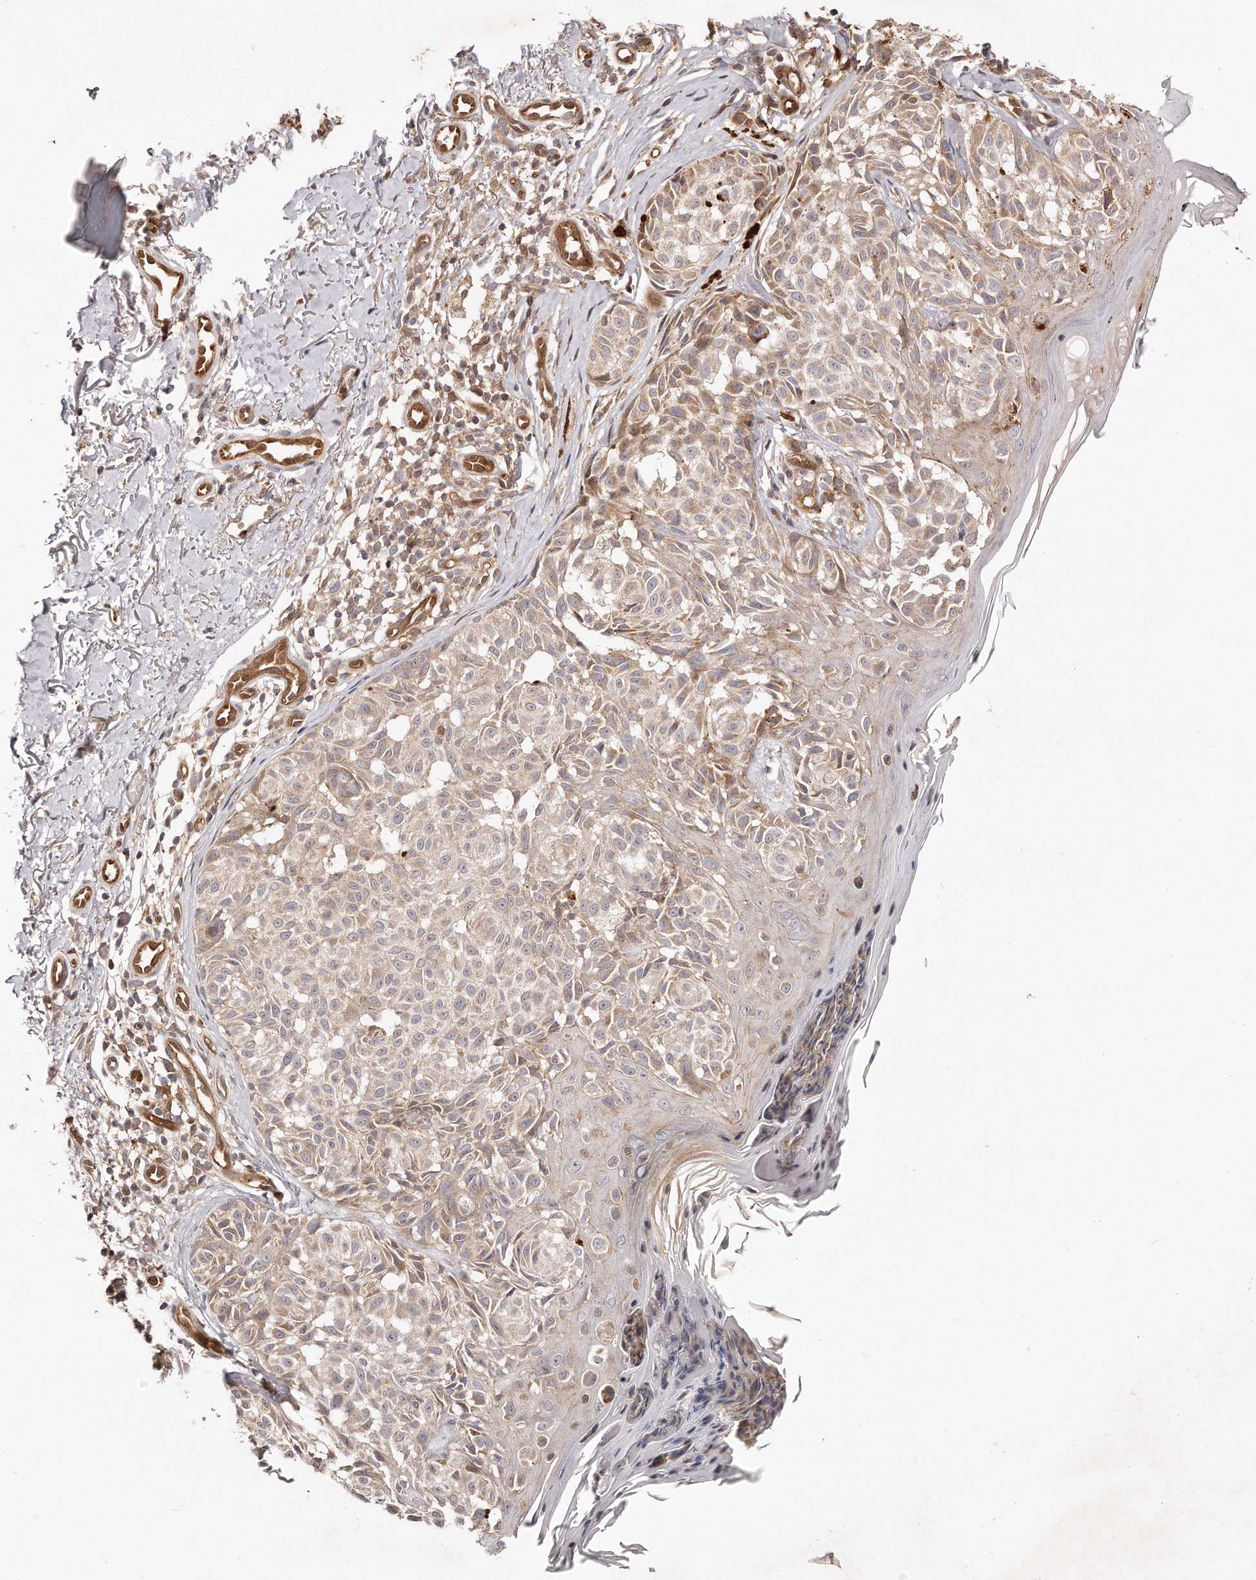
{"staining": {"intensity": "moderate", "quantity": ">75%", "location": "cytoplasmic/membranous"}, "tissue": "melanoma", "cell_type": "Tumor cells", "image_type": "cancer", "snomed": [{"axis": "morphology", "description": "Malignant melanoma, NOS"}, {"axis": "topography", "description": "Skin"}], "caption": "Protein expression analysis of human melanoma reveals moderate cytoplasmic/membranous expression in approximately >75% of tumor cells.", "gene": "GBP4", "patient": {"sex": "female", "age": 50}}